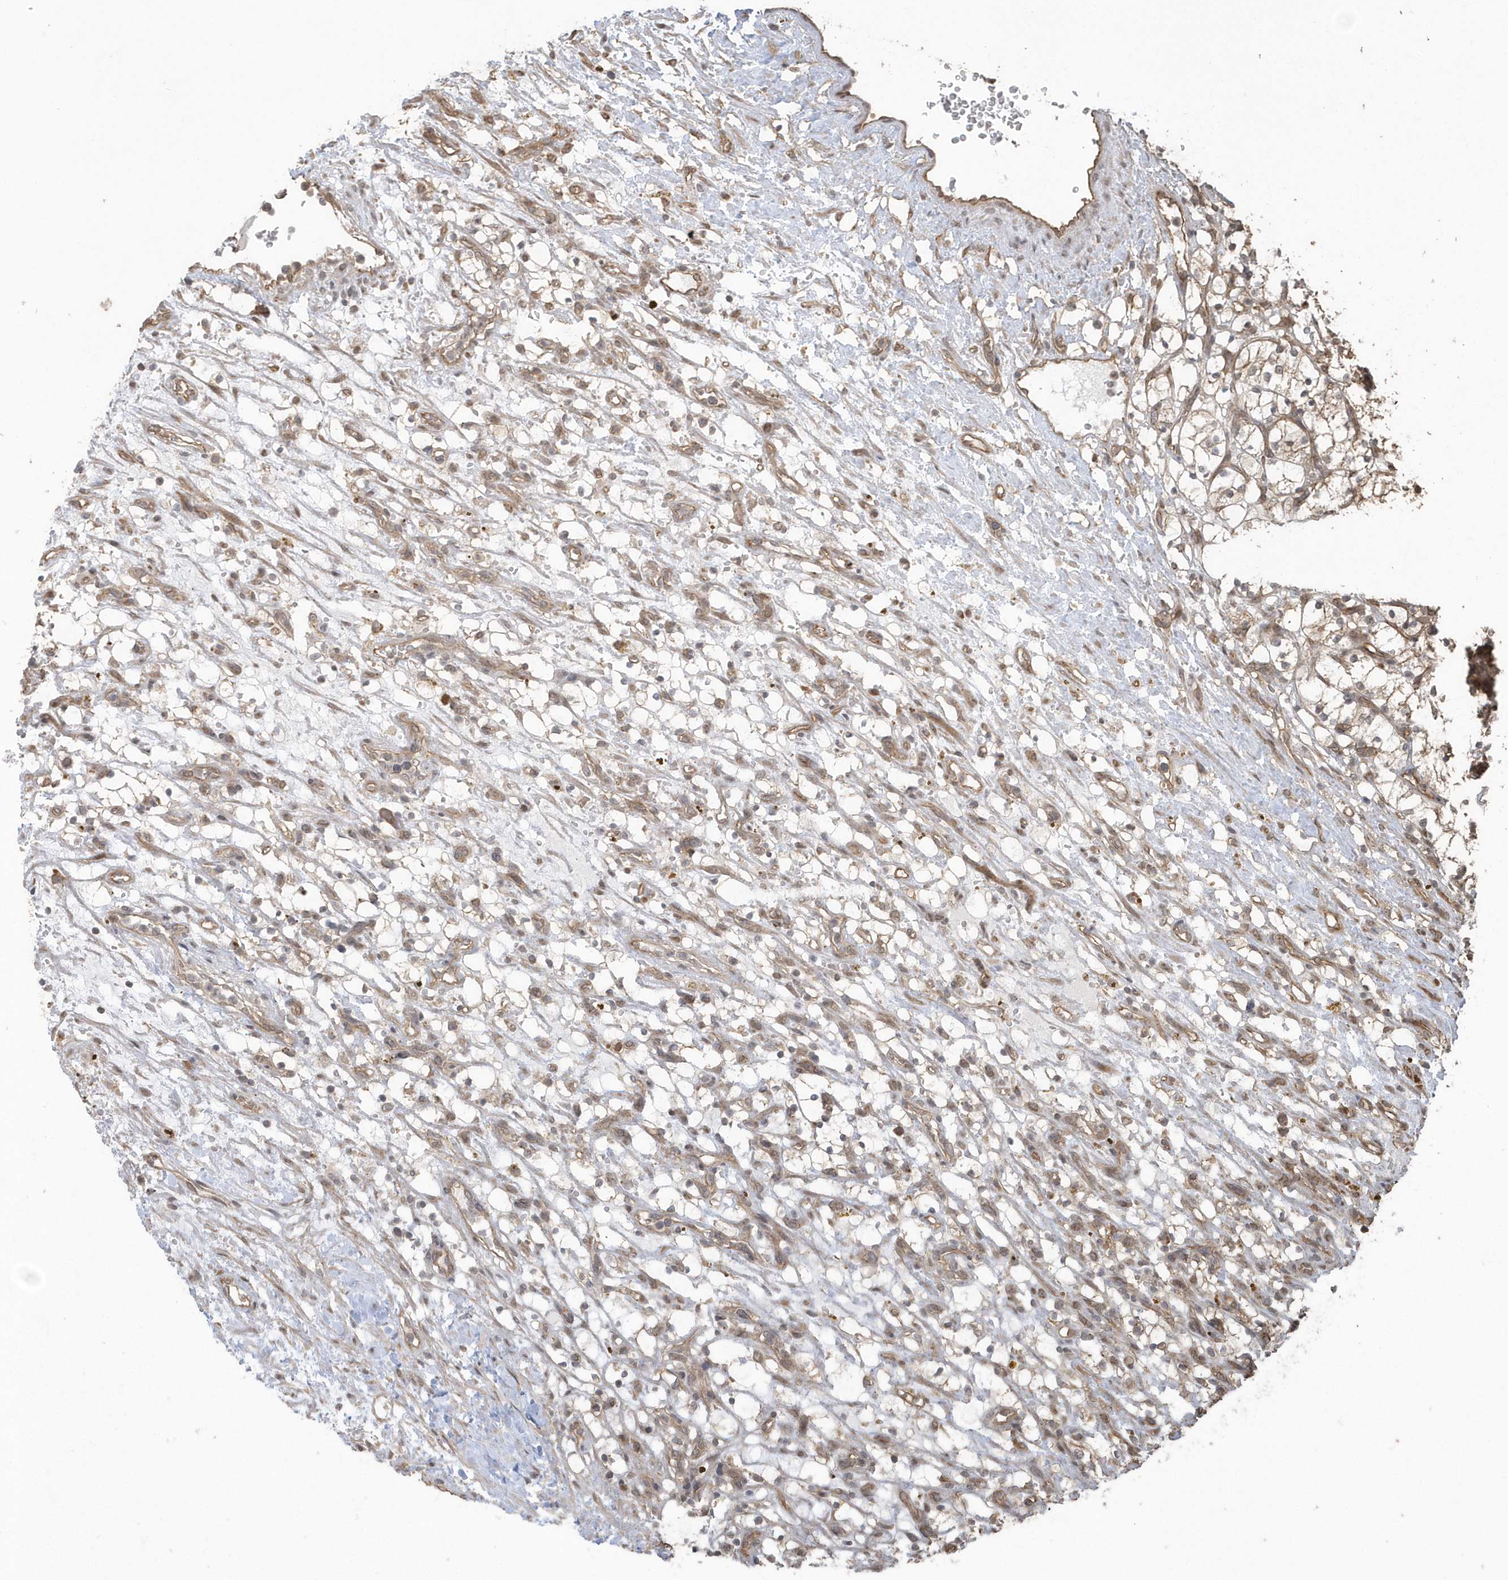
{"staining": {"intensity": "weak", "quantity": "25%-75%", "location": "cytoplasmic/membranous"}, "tissue": "renal cancer", "cell_type": "Tumor cells", "image_type": "cancer", "snomed": [{"axis": "morphology", "description": "Adenocarcinoma, NOS"}, {"axis": "topography", "description": "Kidney"}], "caption": "Protein staining by IHC demonstrates weak cytoplasmic/membranous expression in about 25%-75% of tumor cells in renal cancer (adenocarcinoma). (IHC, brightfield microscopy, high magnification).", "gene": "HERPUD1", "patient": {"sex": "female", "age": 69}}